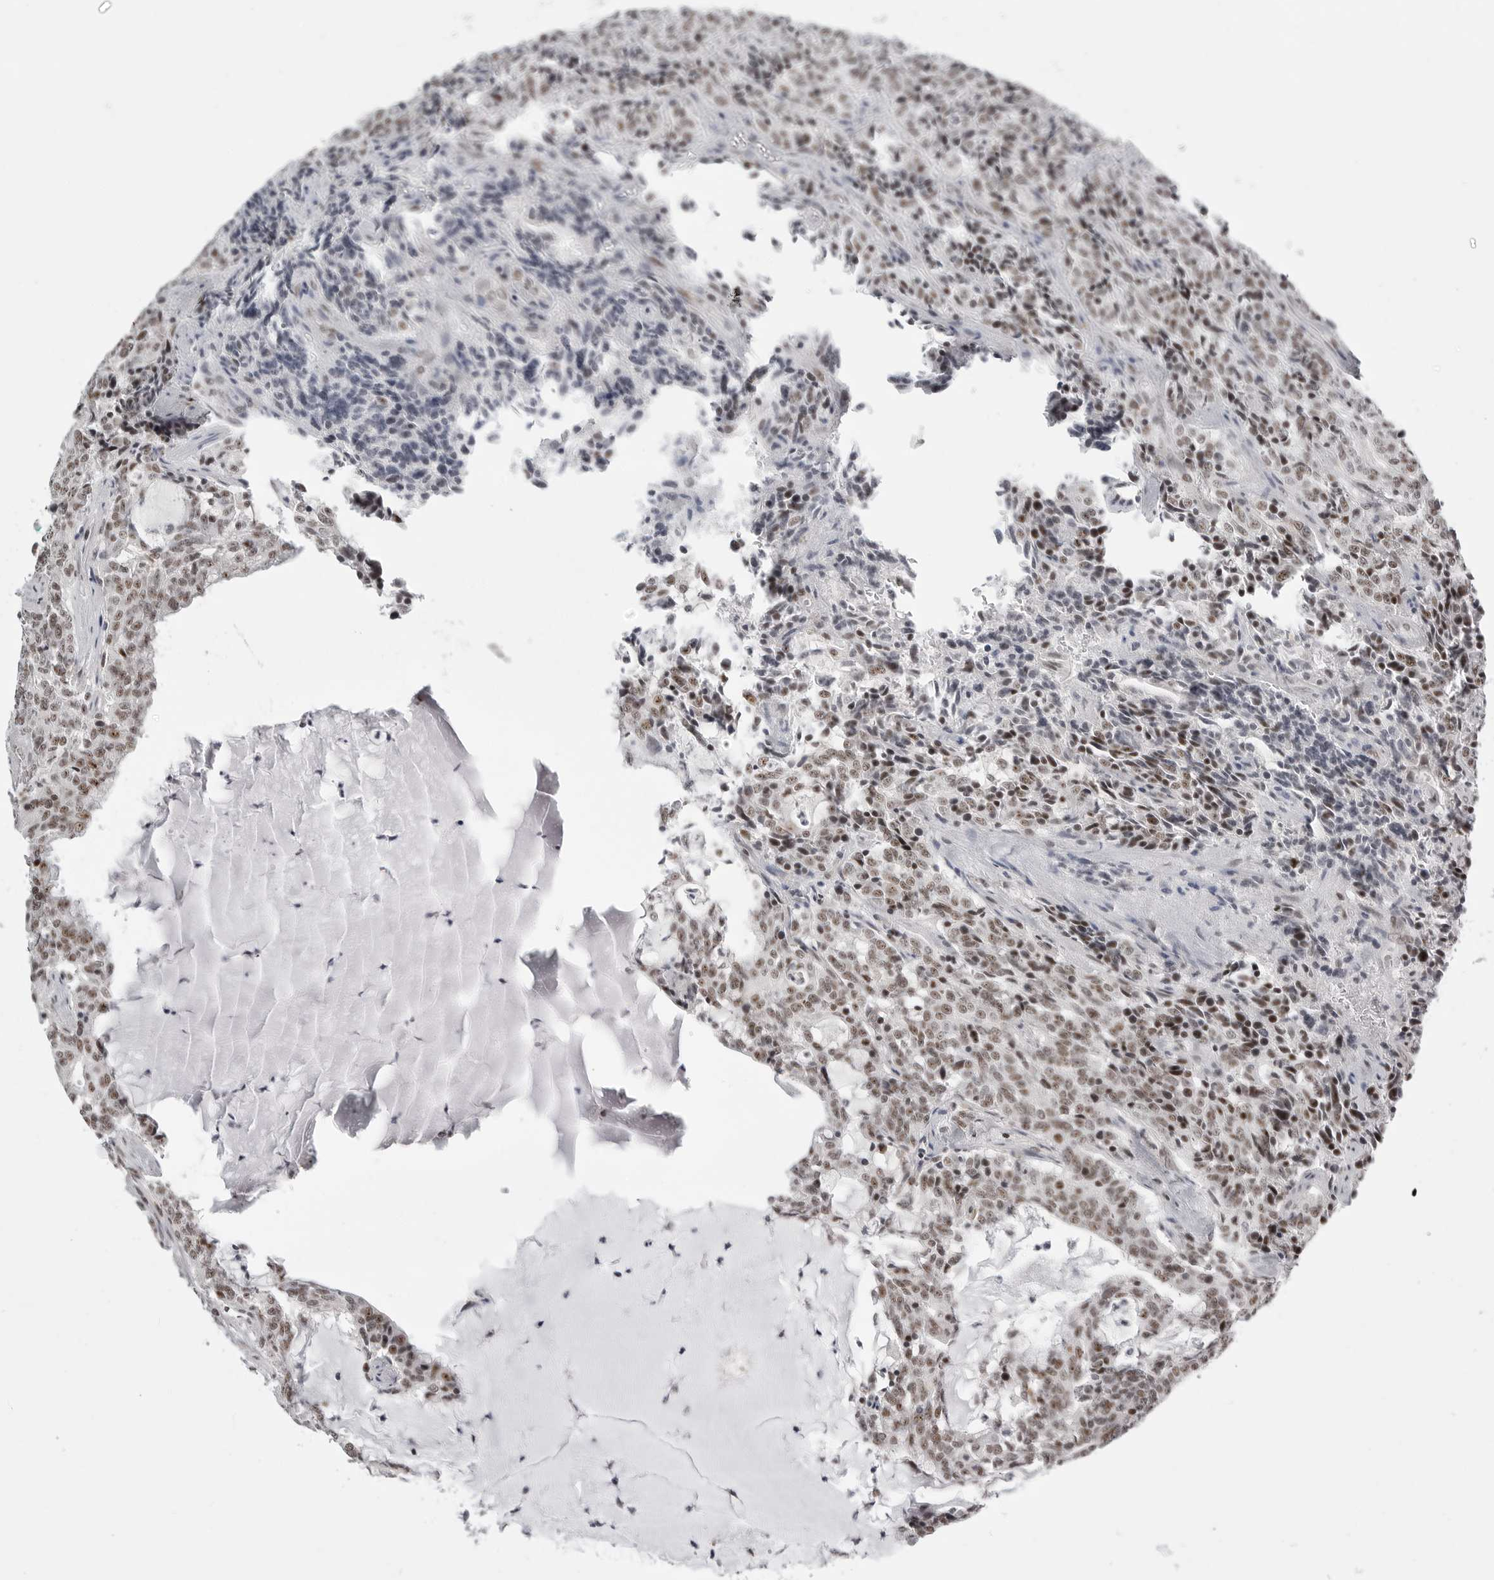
{"staining": {"intensity": "moderate", "quantity": "25%-75%", "location": "nuclear"}, "tissue": "carcinoid", "cell_type": "Tumor cells", "image_type": "cancer", "snomed": [{"axis": "morphology", "description": "Carcinoid, malignant, NOS"}, {"axis": "topography", "description": "Lung"}], "caption": "Carcinoid (malignant) tissue displays moderate nuclear positivity in approximately 25%-75% of tumor cells, visualized by immunohistochemistry. The staining was performed using DAB, with brown indicating positive protein expression. Nuclei are stained blue with hematoxylin.", "gene": "WRAP53", "patient": {"sex": "female", "age": 46}}